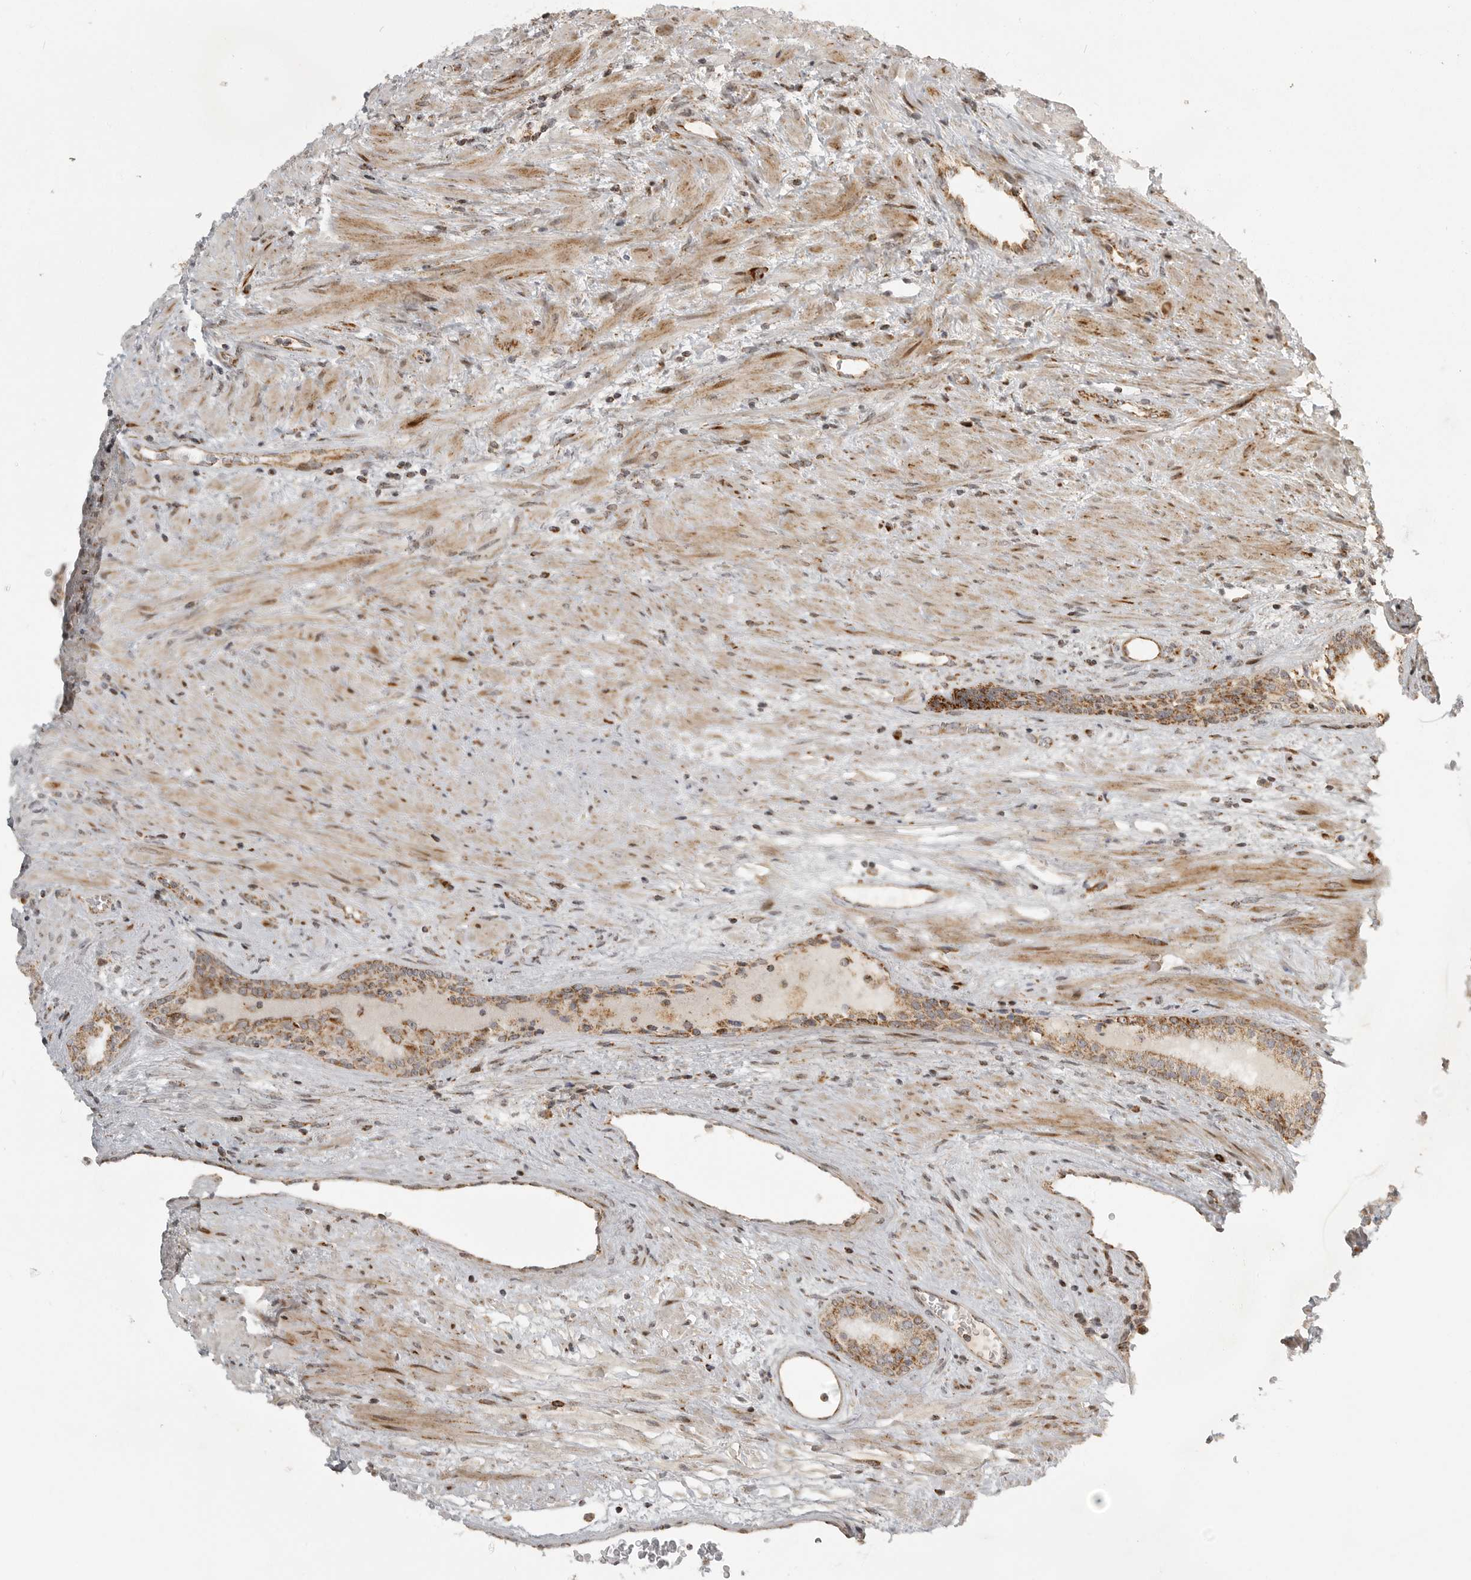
{"staining": {"intensity": "moderate", "quantity": ">75%", "location": "cytoplasmic/membranous"}, "tissue": "prostate", "cell_type": "Glandular cells", "image_type": "normal", "snomed": [{"axis": "morphology", "description": "Normal tissue, NOS"}, {"axis": "topography", "description": "Prostate"}], "caption": "Prostate stained with DAB immunohistochemistry exhibits medium levels of moderate cytoplasmic/membranous positivity in approximately >75% of glandular cells. The staining was performed using DAB (3,3'-diaminobenzidine) to visualize the protein expression in brown, while the nuclei were stained in blue with hematoxylin (Magnification: 20x).", "gene": "NARS2", "patient": {"sex": "male", "age": 76}}